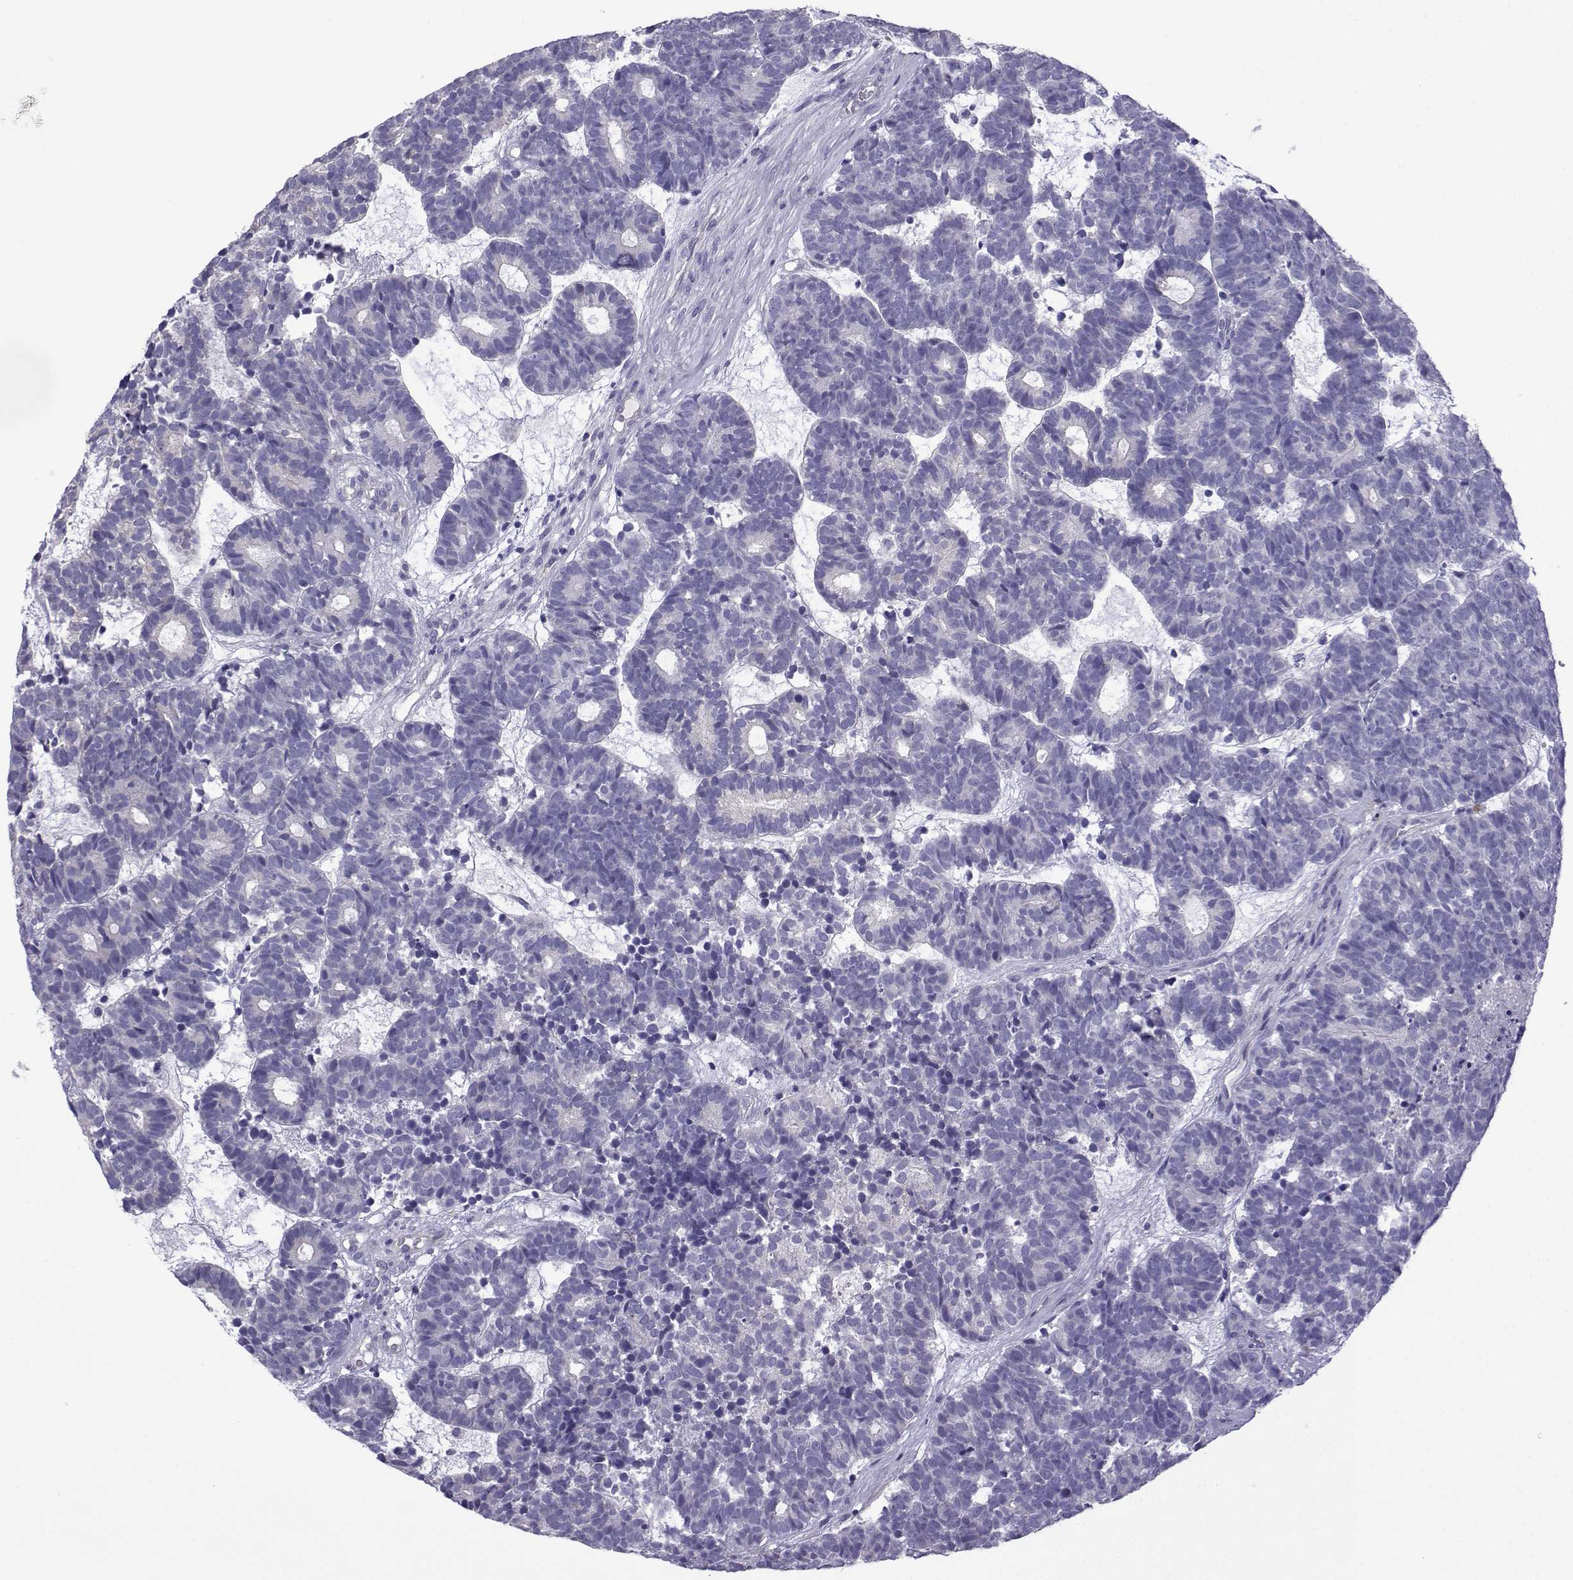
{"staining": {"intensity": "negative", "quantity": "none", "location": "none"}, "tissue": "head and neck cancer", "cell_type": "Tumor cells", "image_type": "cancer", "snomed": [{"axis": "morphology", "description": "Adenocarcinoma, NOS"}, {"axis": "topography", "description": "Head-Neck"}], "caption": "Head and neck cancer was stained to show a protein in brown. There is no significant expression in tumor cells.", "gene": "CFAP70", "patient": {"sex": "female", "age": 81}}